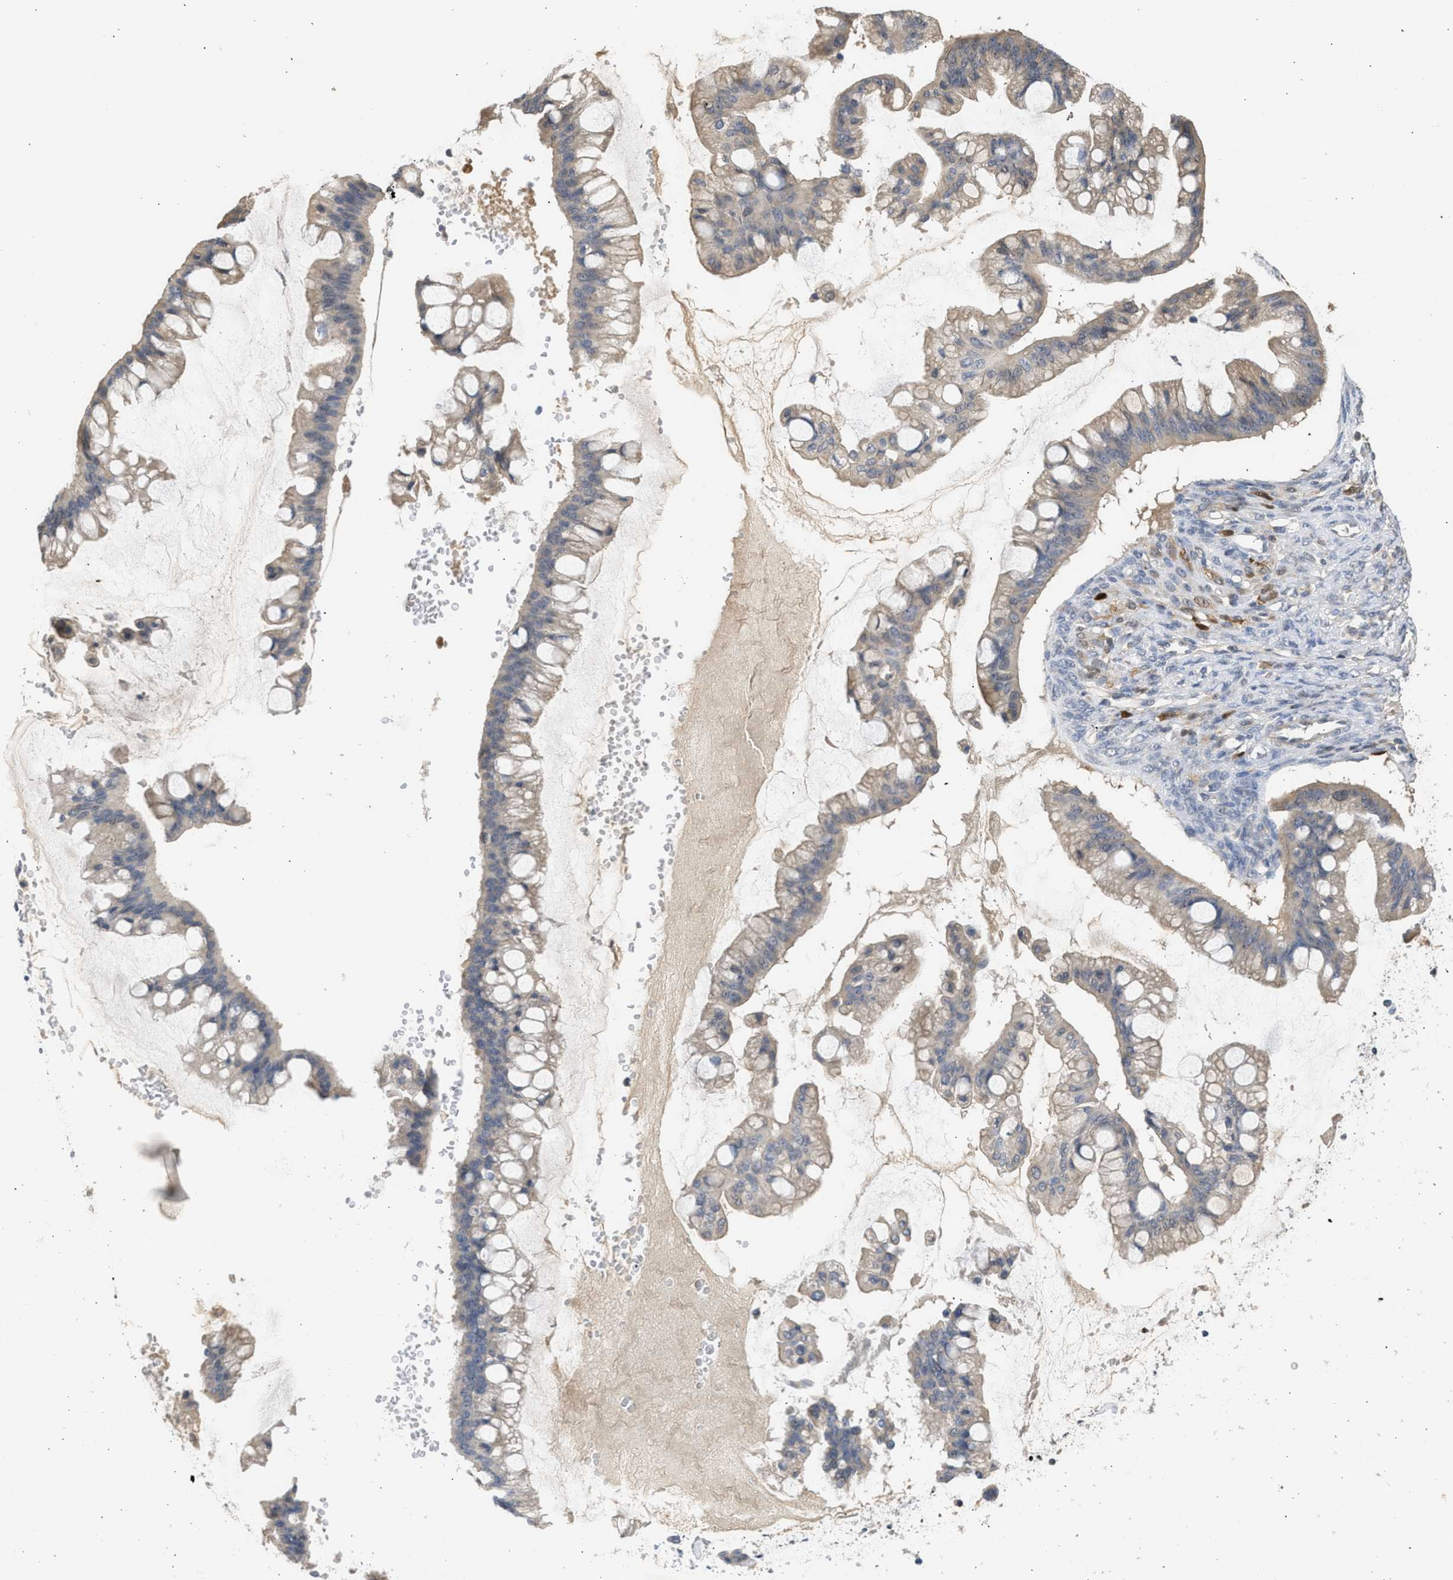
{"staining": {"intensity": "moderate", "quantity": ">75%", "location": "cytoplasmic/membranous"}, "tissue": "ovarian cancer", "cell_type": "Tumor cells", "image_type": "cancer", "snomed": [{"axis": "morphology", "description": "Cystadenocarcinoma, mucinous, NOS"}, {"axis": "topography", "description": "Ovary"}], "caption": "Brown immunohistochemical staining in human mucinous cystadenocarcinoma (ovarian) demonstrates moderate cytoplasmic/membranous expression in about >75% of tumor cells. (DAB IHC with brightfield microscopy, high magnification).", "gene": "SULT2A1", "patient": {"sex": "female", "age": 73}}